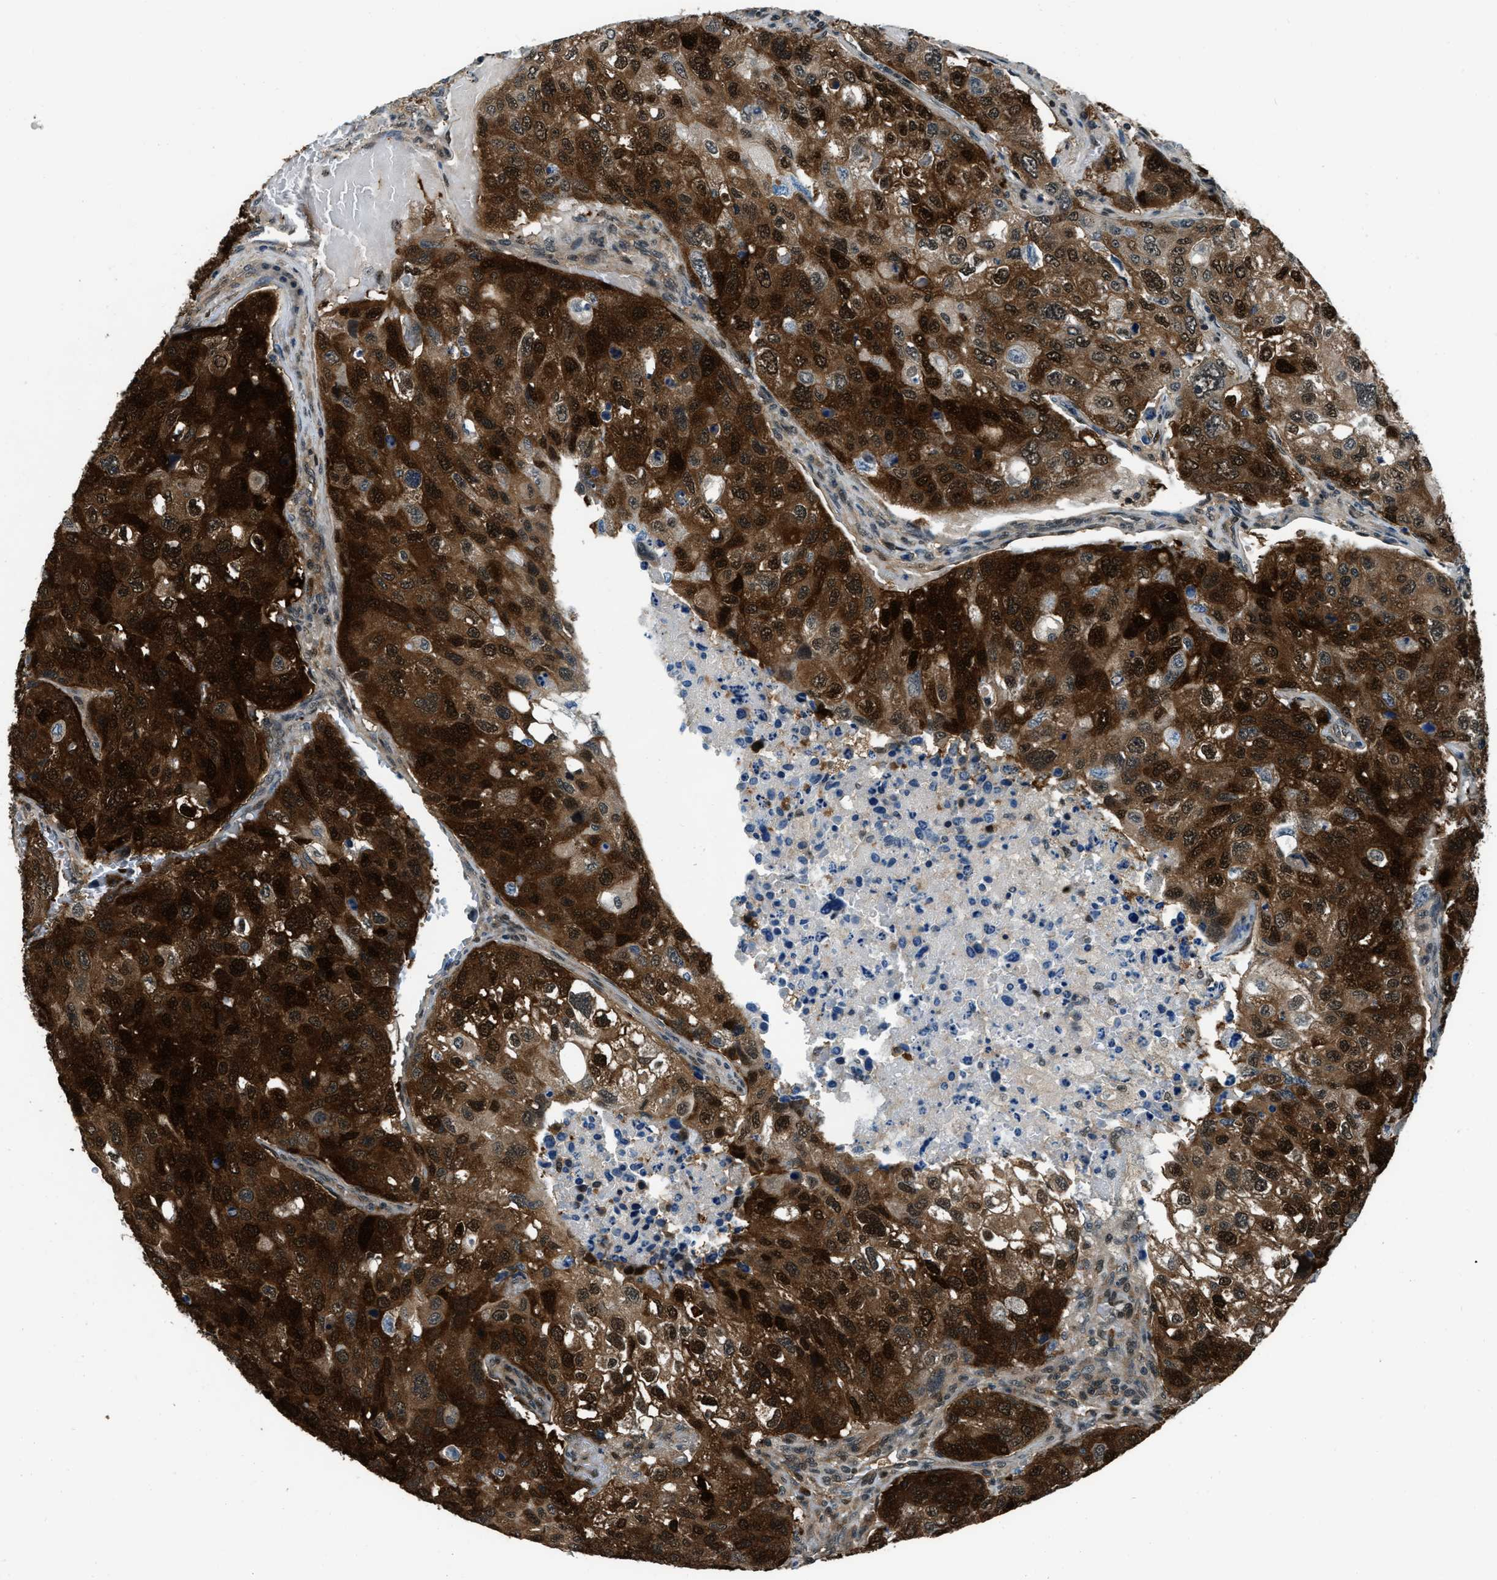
{"staining": {"intensity": "strong", "quantity": ">75%", "location": "cytoplasmic/membranous,nuclear"}, "tissue": "urothelial cancer", "cell_type": "Tumor cells", "image_type": "cancer", "snomed": [{"axis": "morphology", "description": "Urothelial carcinoma, High grade"}, {"axis": "topography", "description": "Lymph node"}, {"axis": "topography", "description": "Urinary bladder"}], "caption": "High-grade urothelial carcinoma tissue demonstrates strong cytoplasmic/membranous and nuclear staining in about >75% of tumor cells", "gene": "NUDCD3", "patient": {"sex": "male", "age": 51}}